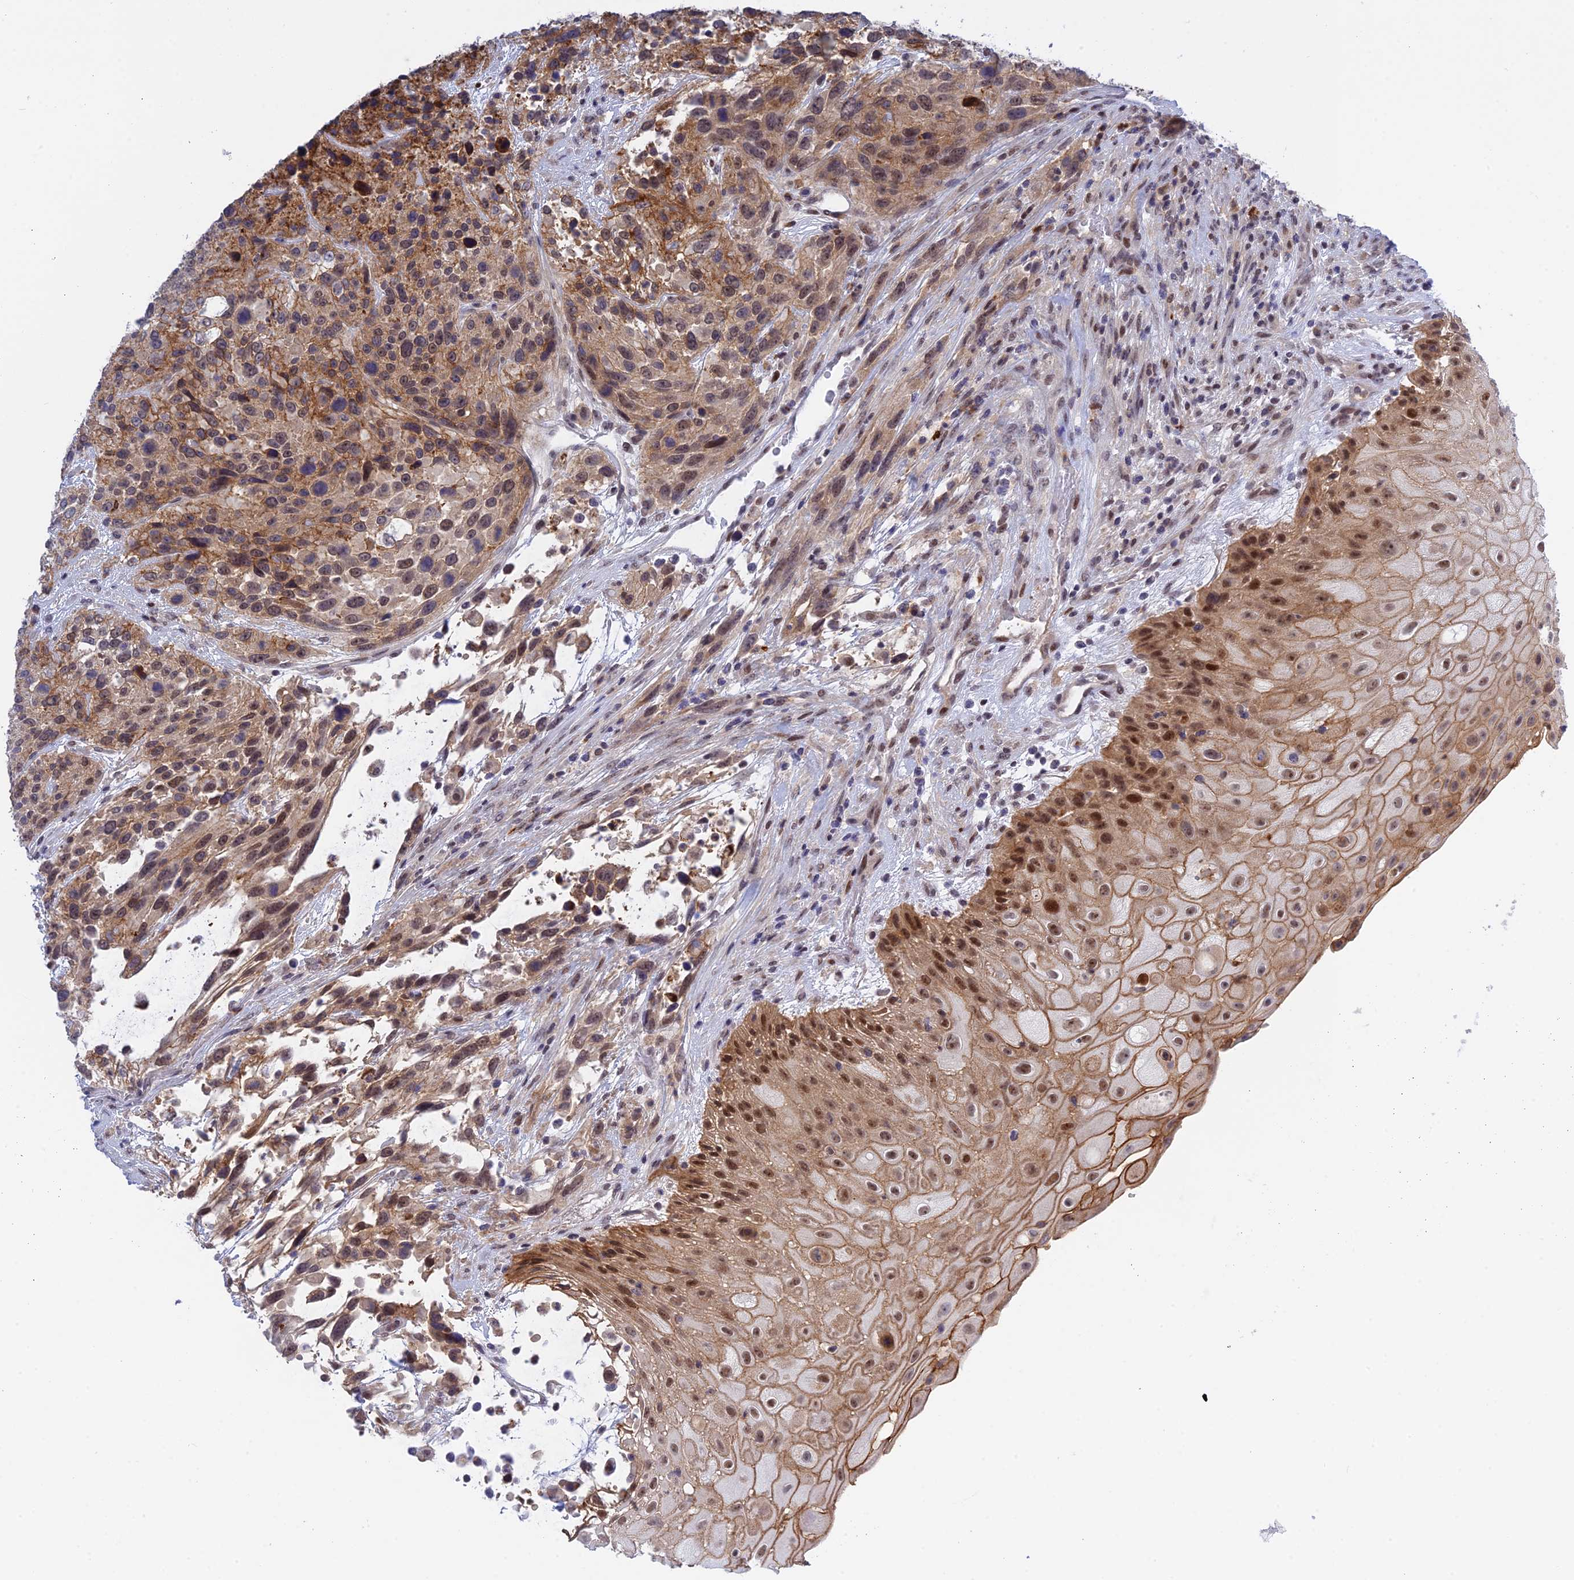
{"staining": {"intensity": "moderate", "quantity": ">75%", "location": "cytoplasmic/membranous,nuclear"}, "tissue": "urothelial cancer", "cell_type": "Tumor cells", "image_type": "cancer", "snomed": [{"axis": "morphology", "description": "Urothelial carcinoma, High grade"}, {"axis": "topography", "description": "Urinary bladder"}], "caption": "High-power microscopy captured an IHC histopathology image of urothelial cancer, revealing moderate cytoplasmic/membranous and nuclear expression in about >75% of tumor cells.", "gene": "TCEA1", "patient": {"sex": "female", "age": 70}}